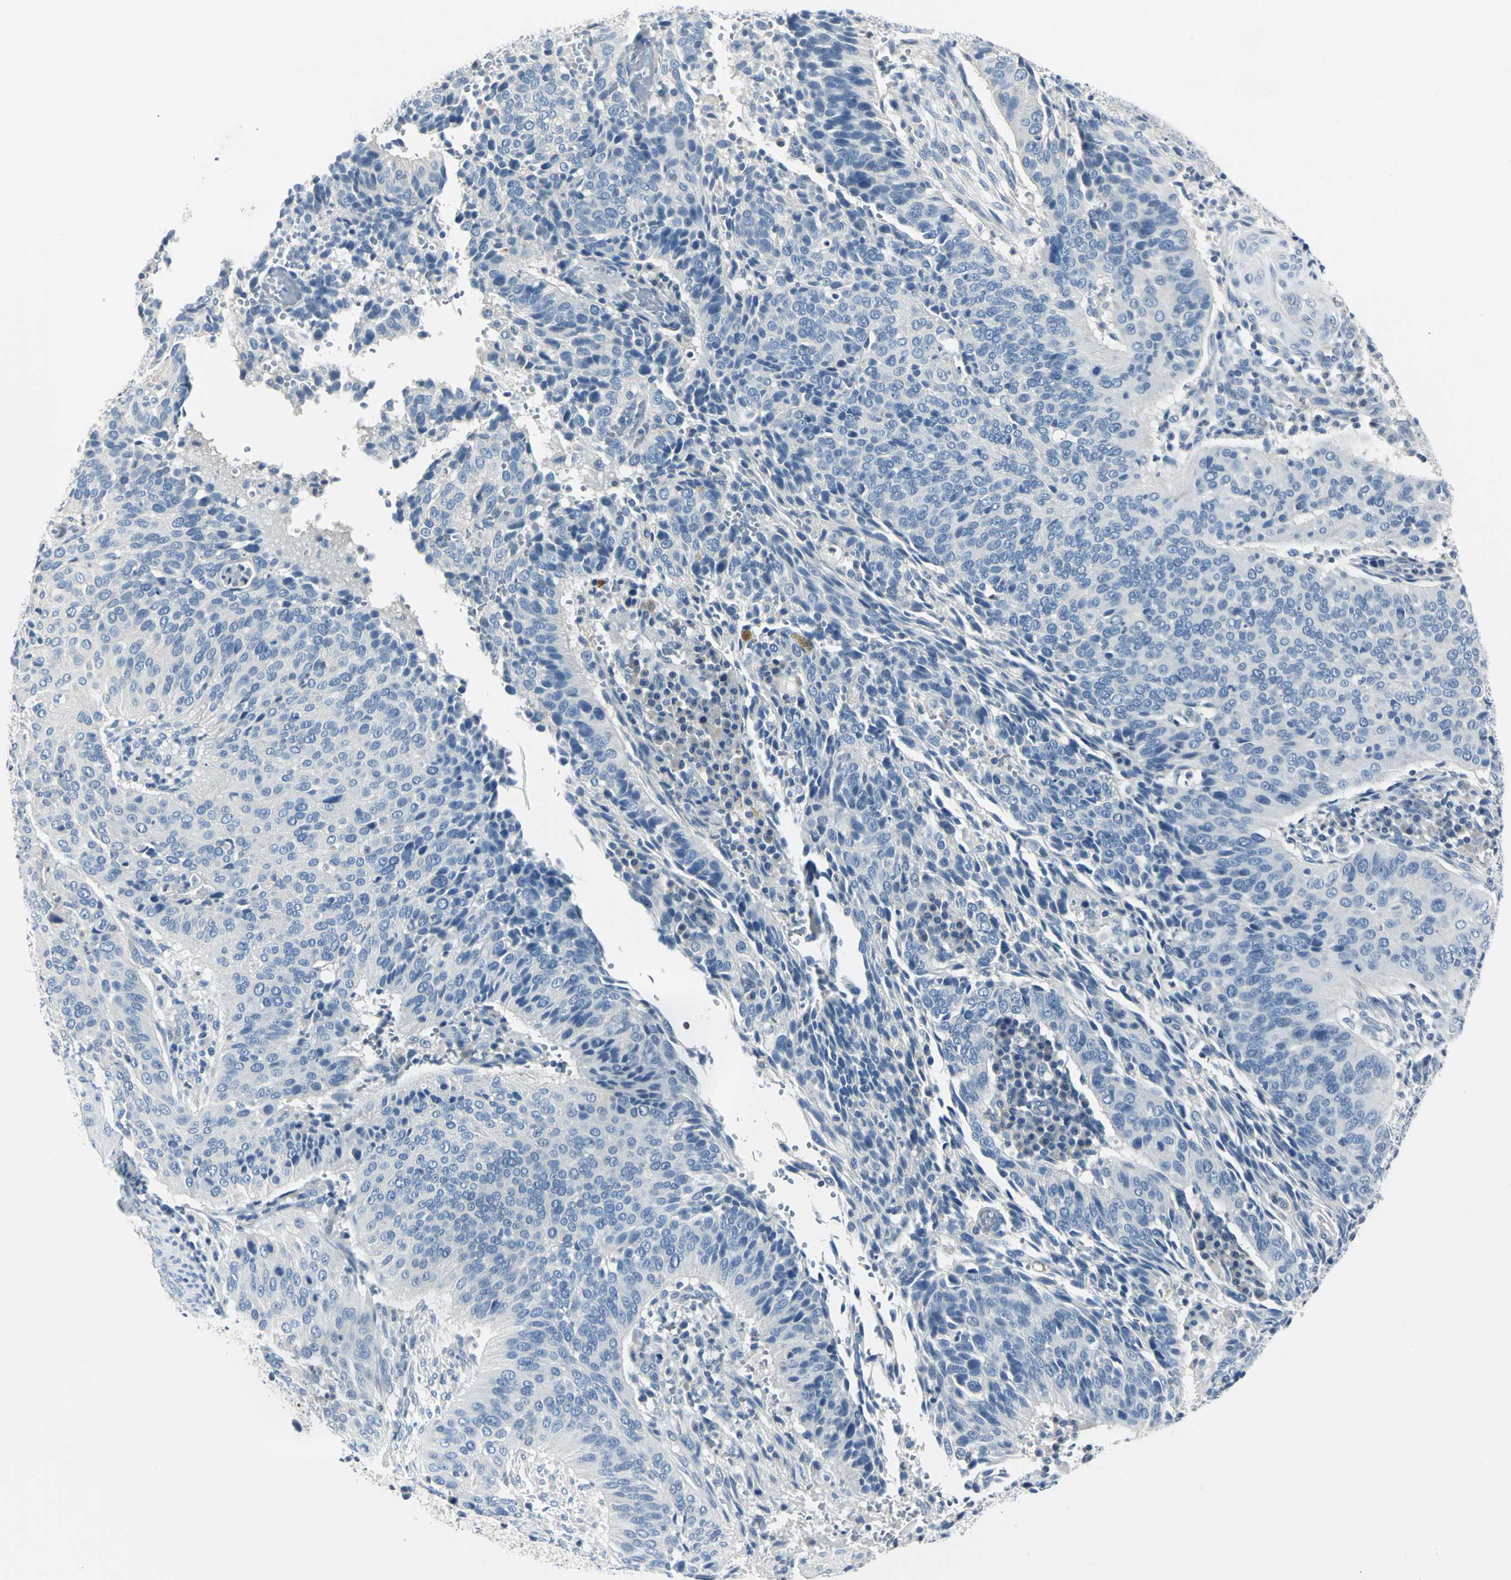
{"staining": {"intensity": "negative", "quantity": "none", "location": "none"}, "tissue": "cervical cancer", "cell_type": "Tumor cells", "image_type": "cancer", "snomed": [{"axis": "morphology", "description": "Squamous cell carcinoma, NOS"}, {"axis": "topography", "description": "Cervix"}], "caption": "This is an immunohistochemistry micrograph of human cervical cancer. There is no staining in tumor cells.", "gene": "RIPOR1", "patient": {"sex": "female", "age": 39}}